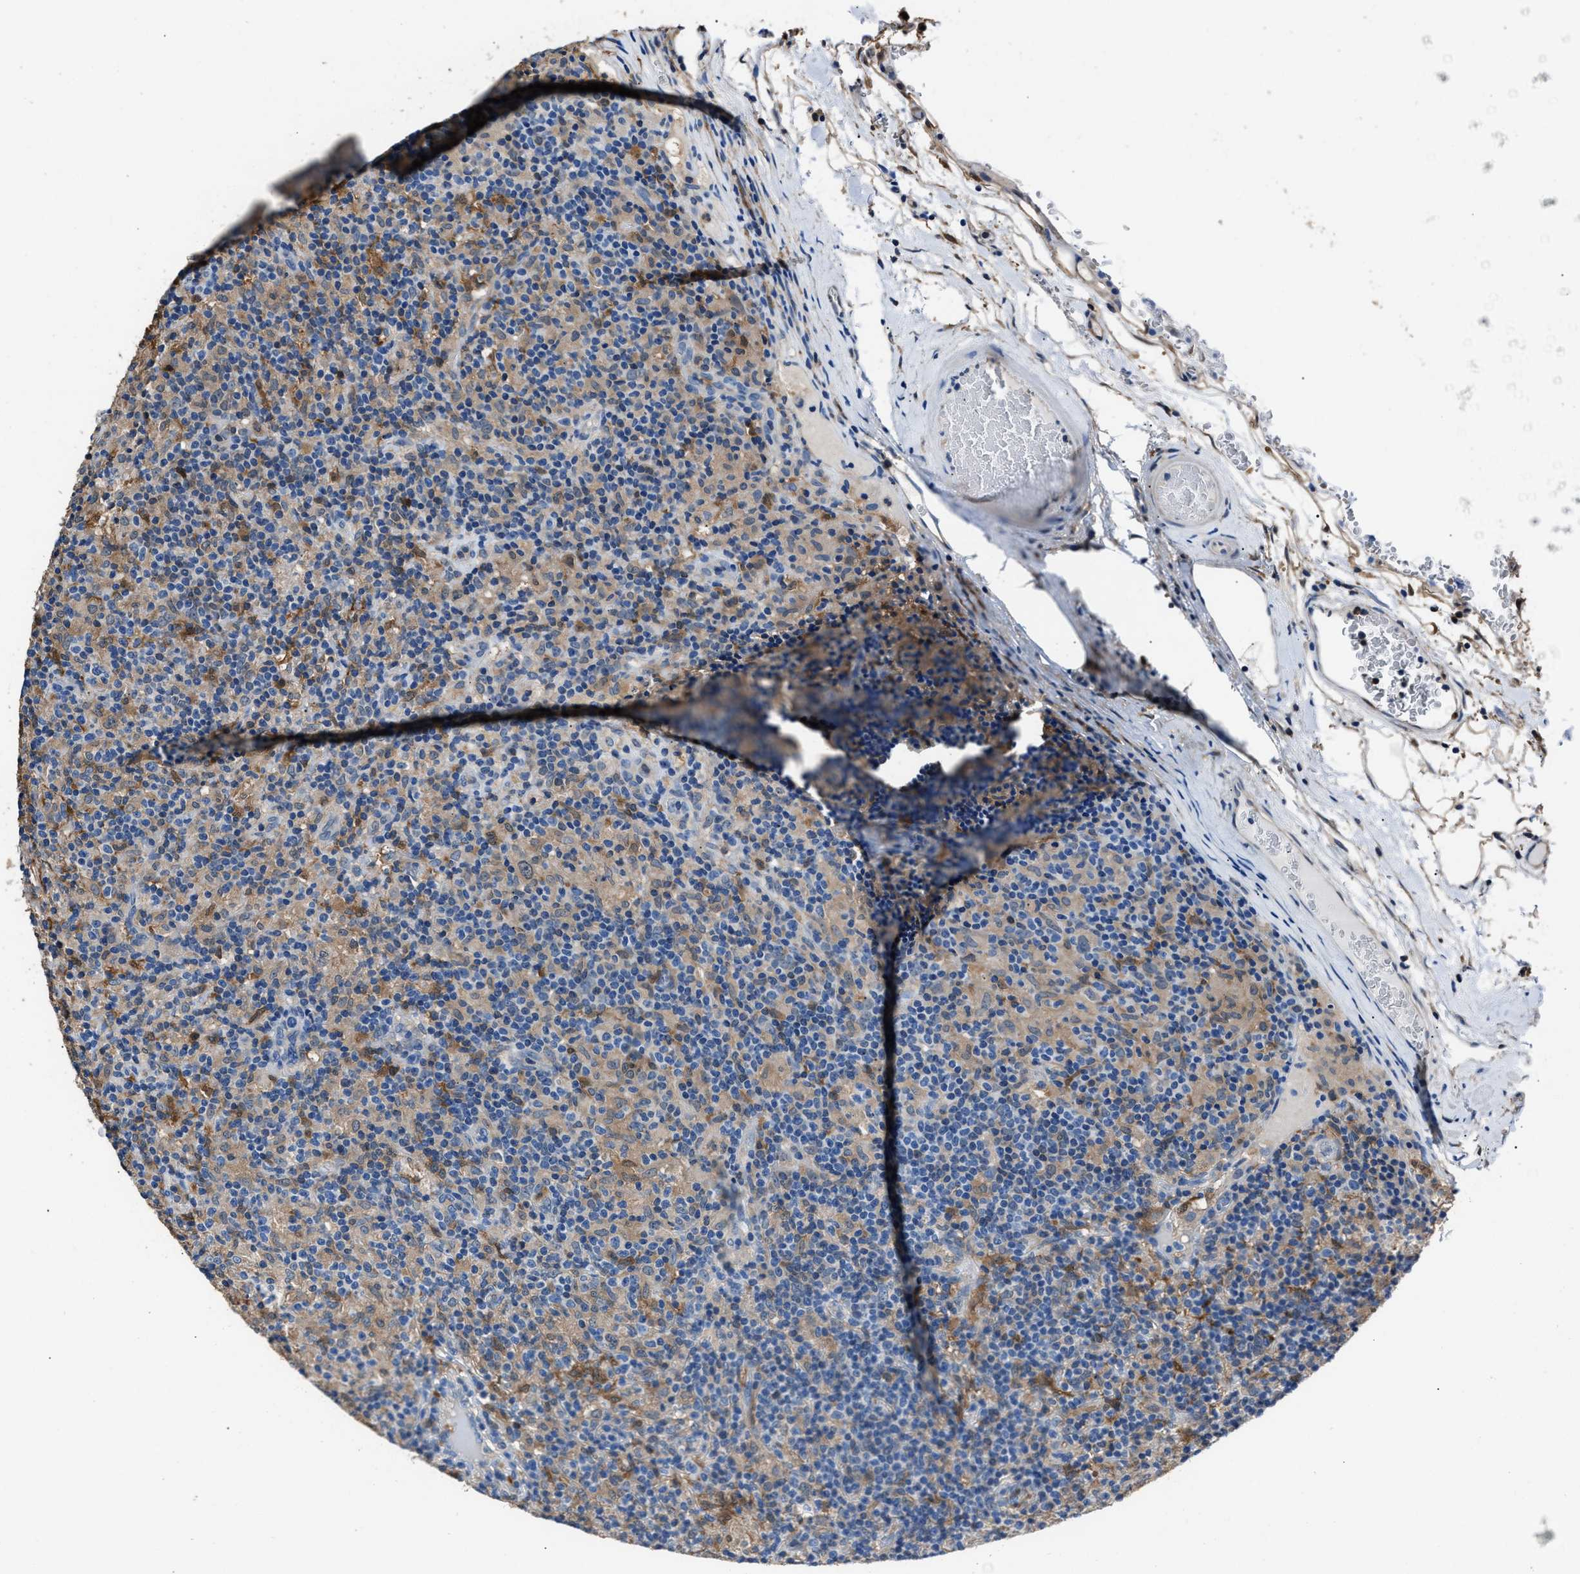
{"staining": {"intensity": "weak", "quantity": ">75%", "location": "cytoplasmic/membranous"}, "tissue": "lymphoma", "cell_type": "Tumor cells", "image_type": "cancer", "snomed": [{"axis": "morphology", "description": "Hodgkin's disease, NOS"}, {"axis": "topography", "description": "Lymph node"}], "caption": "IHC histopathology image of human Hodgkin's disease stained for a protein (brown), which exhibits low levels of weak cytoplasmic/membranous expression in approximately >75% of tumor cells.", "gene": "GSTP1", "patient": {"sex": "male", "age": 70}}